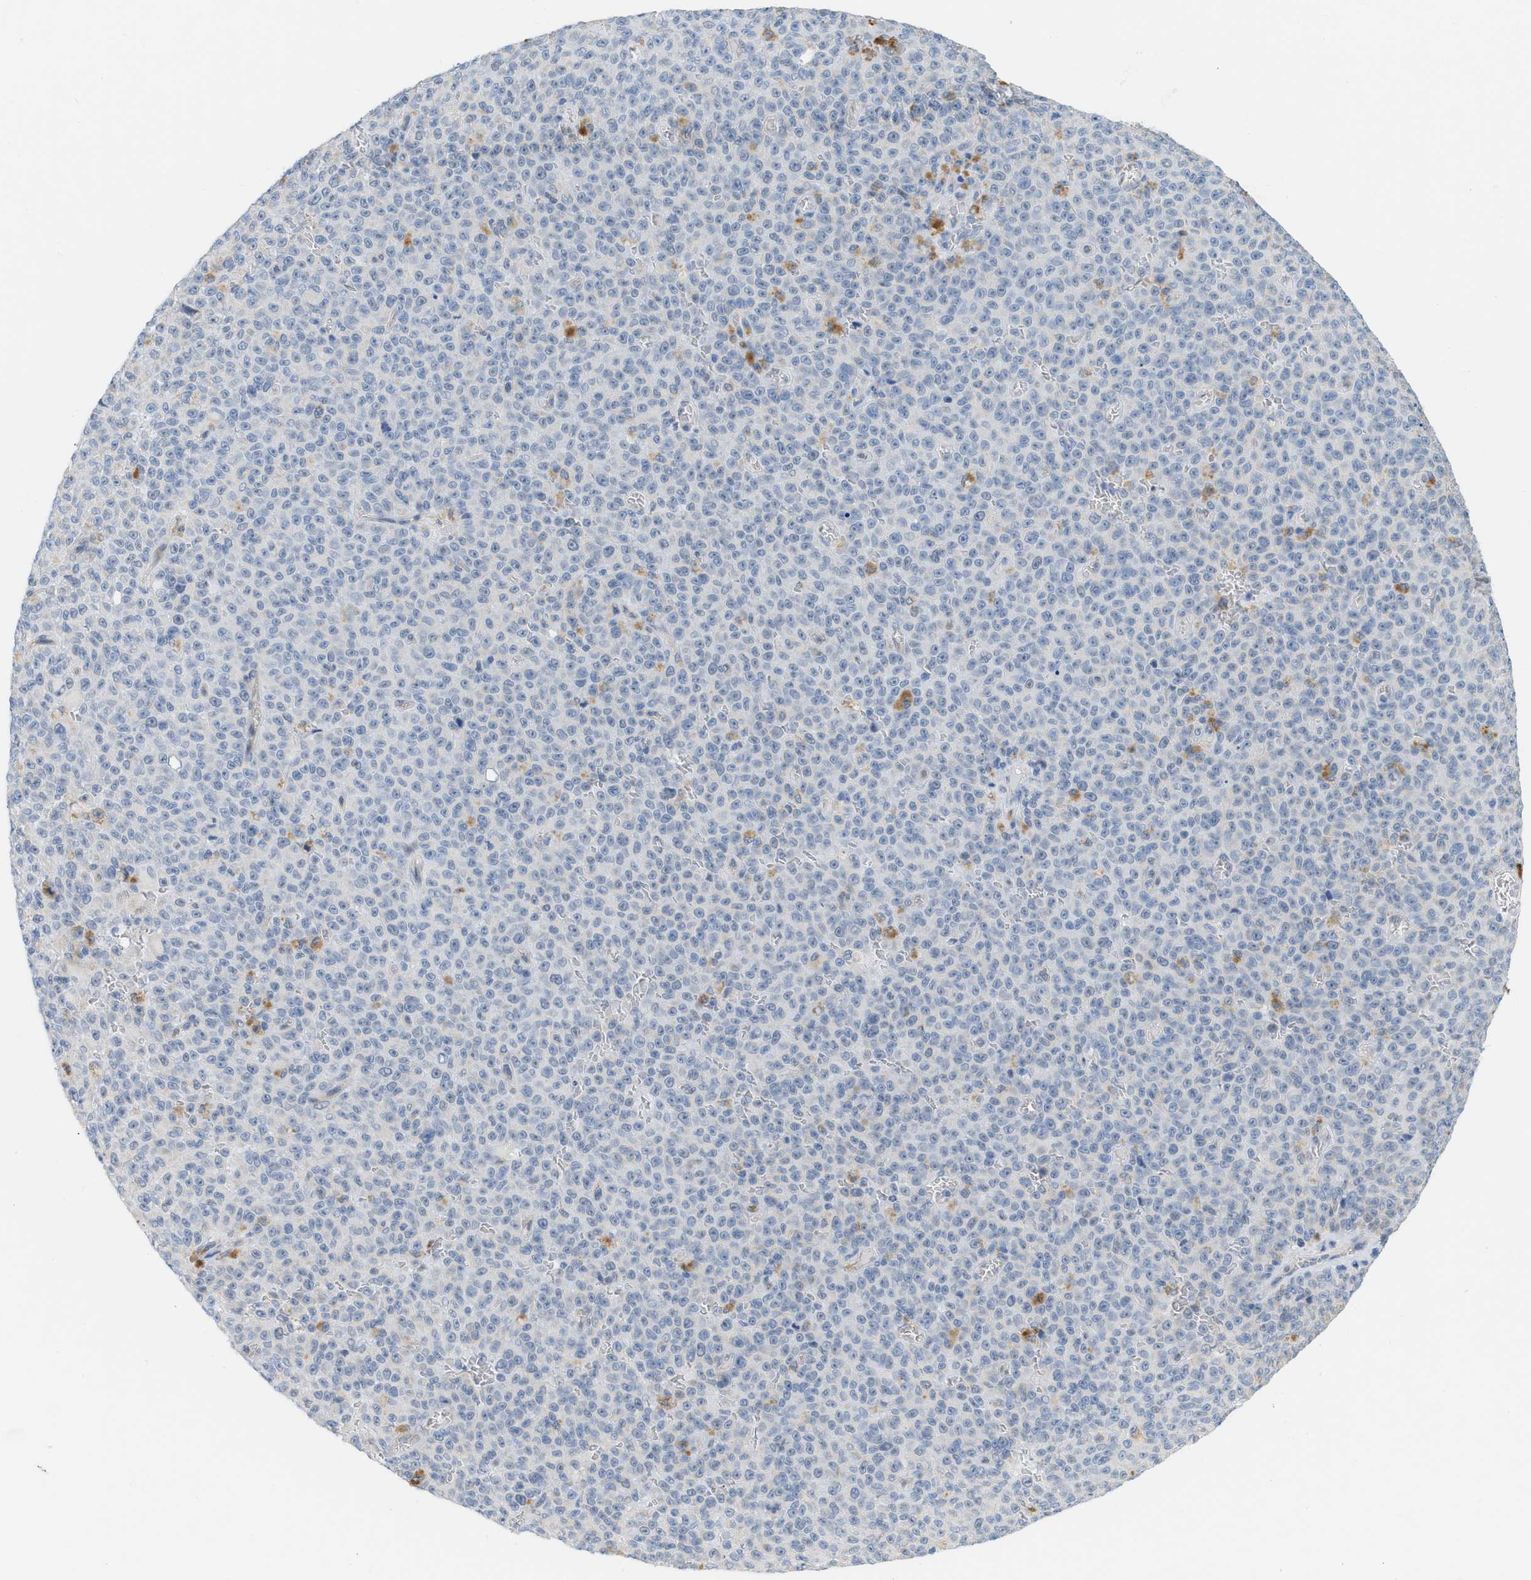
{"staining": {"intensity": "negative", "quantity": "none", "location": "none"}, "tissue": "melanoma", "cell_type": "Tumor cells", "image_type": "cancer", "snomed": [{"axis": "morphology", "description": "Malignant melanoma, NOS"}, {"axis": "topography", "description": "Skin"}], "caption": "Human malignant melanoma stained for a protein using immunohistochemistry demonstrates no positivity in tumor cells.", "gene": "HLTF", "patient": {"sex": "female", "age": 82}}